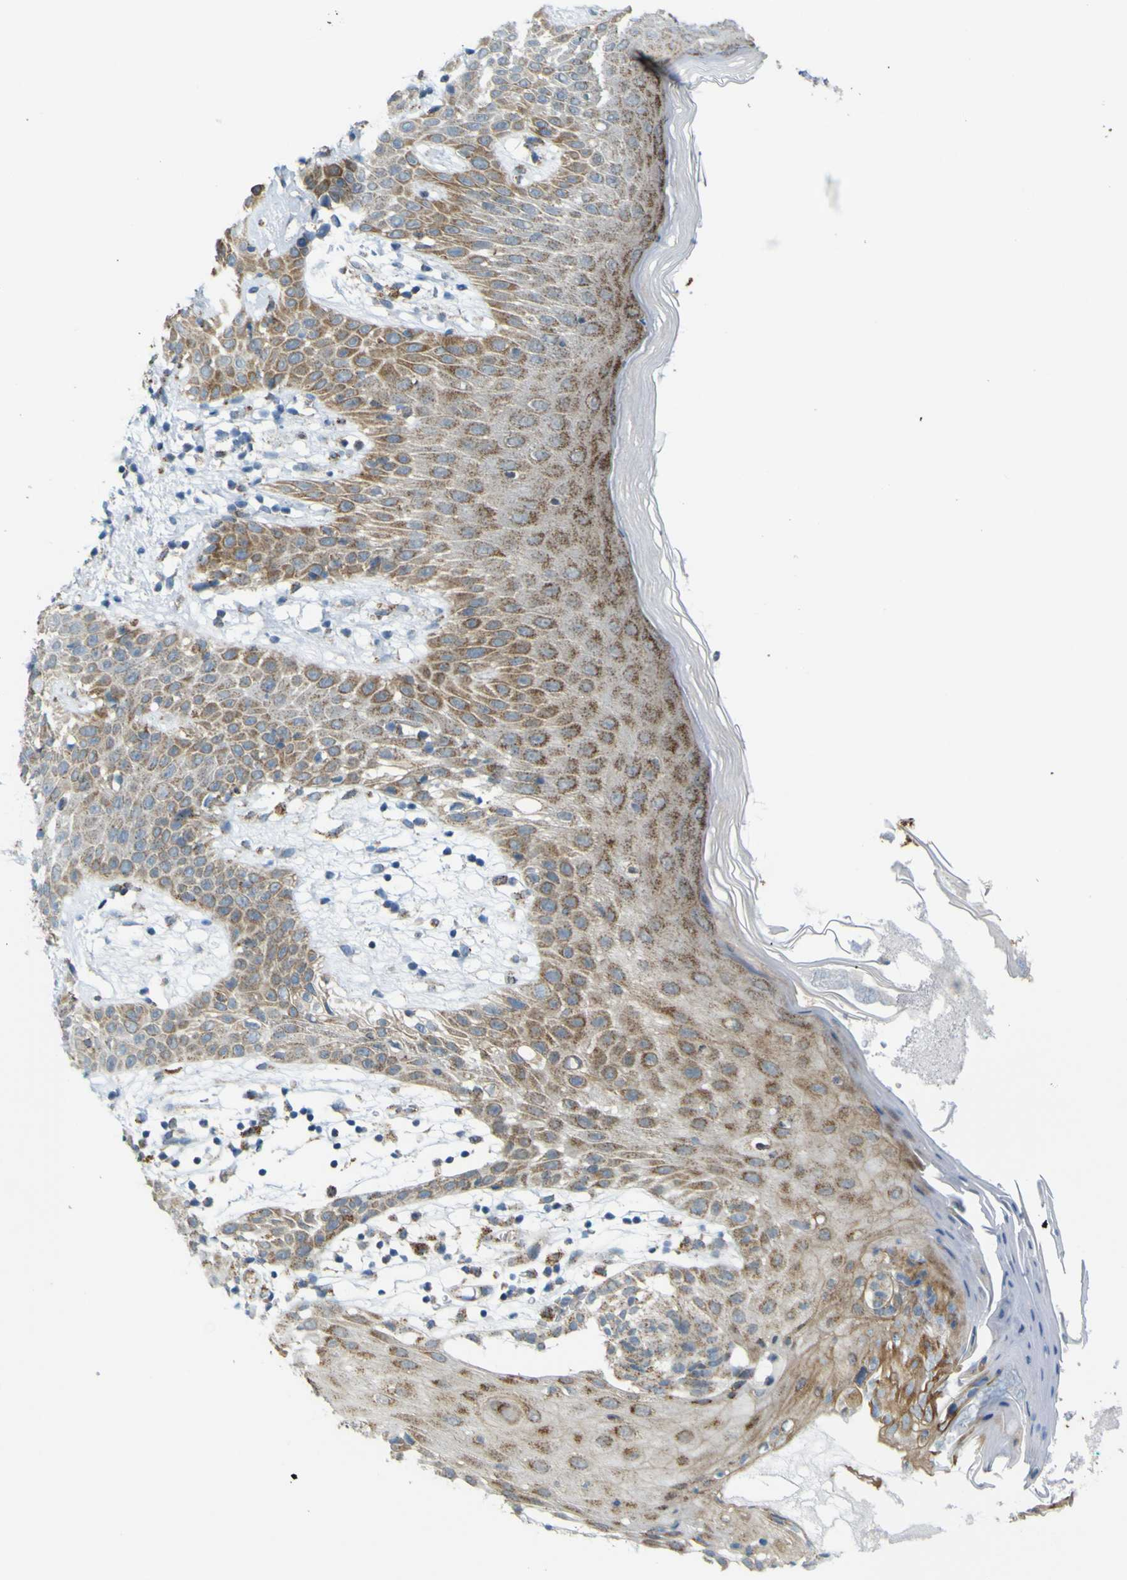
{"staining": {"intensity": "moderate", "quantity": ">75%", "location": "cytoplasmic/membranous"}, "tissue": "melanoma", "cell_type": "Tumor cells", "image_type": "cancer", "snomed": [{"axis": "morphology", "description": "Malignant melanoma, NOS"}, {"axis": "topography", "description": "Skin"}], "caption": "Brown immunohistochemical staining in human malignant melanoma shows moderate cytoplasmic/membranous expression in approximately >75% of tumor cells.", "gene": "ACBD5", "patient": {"sex": "female", "age": 46}}